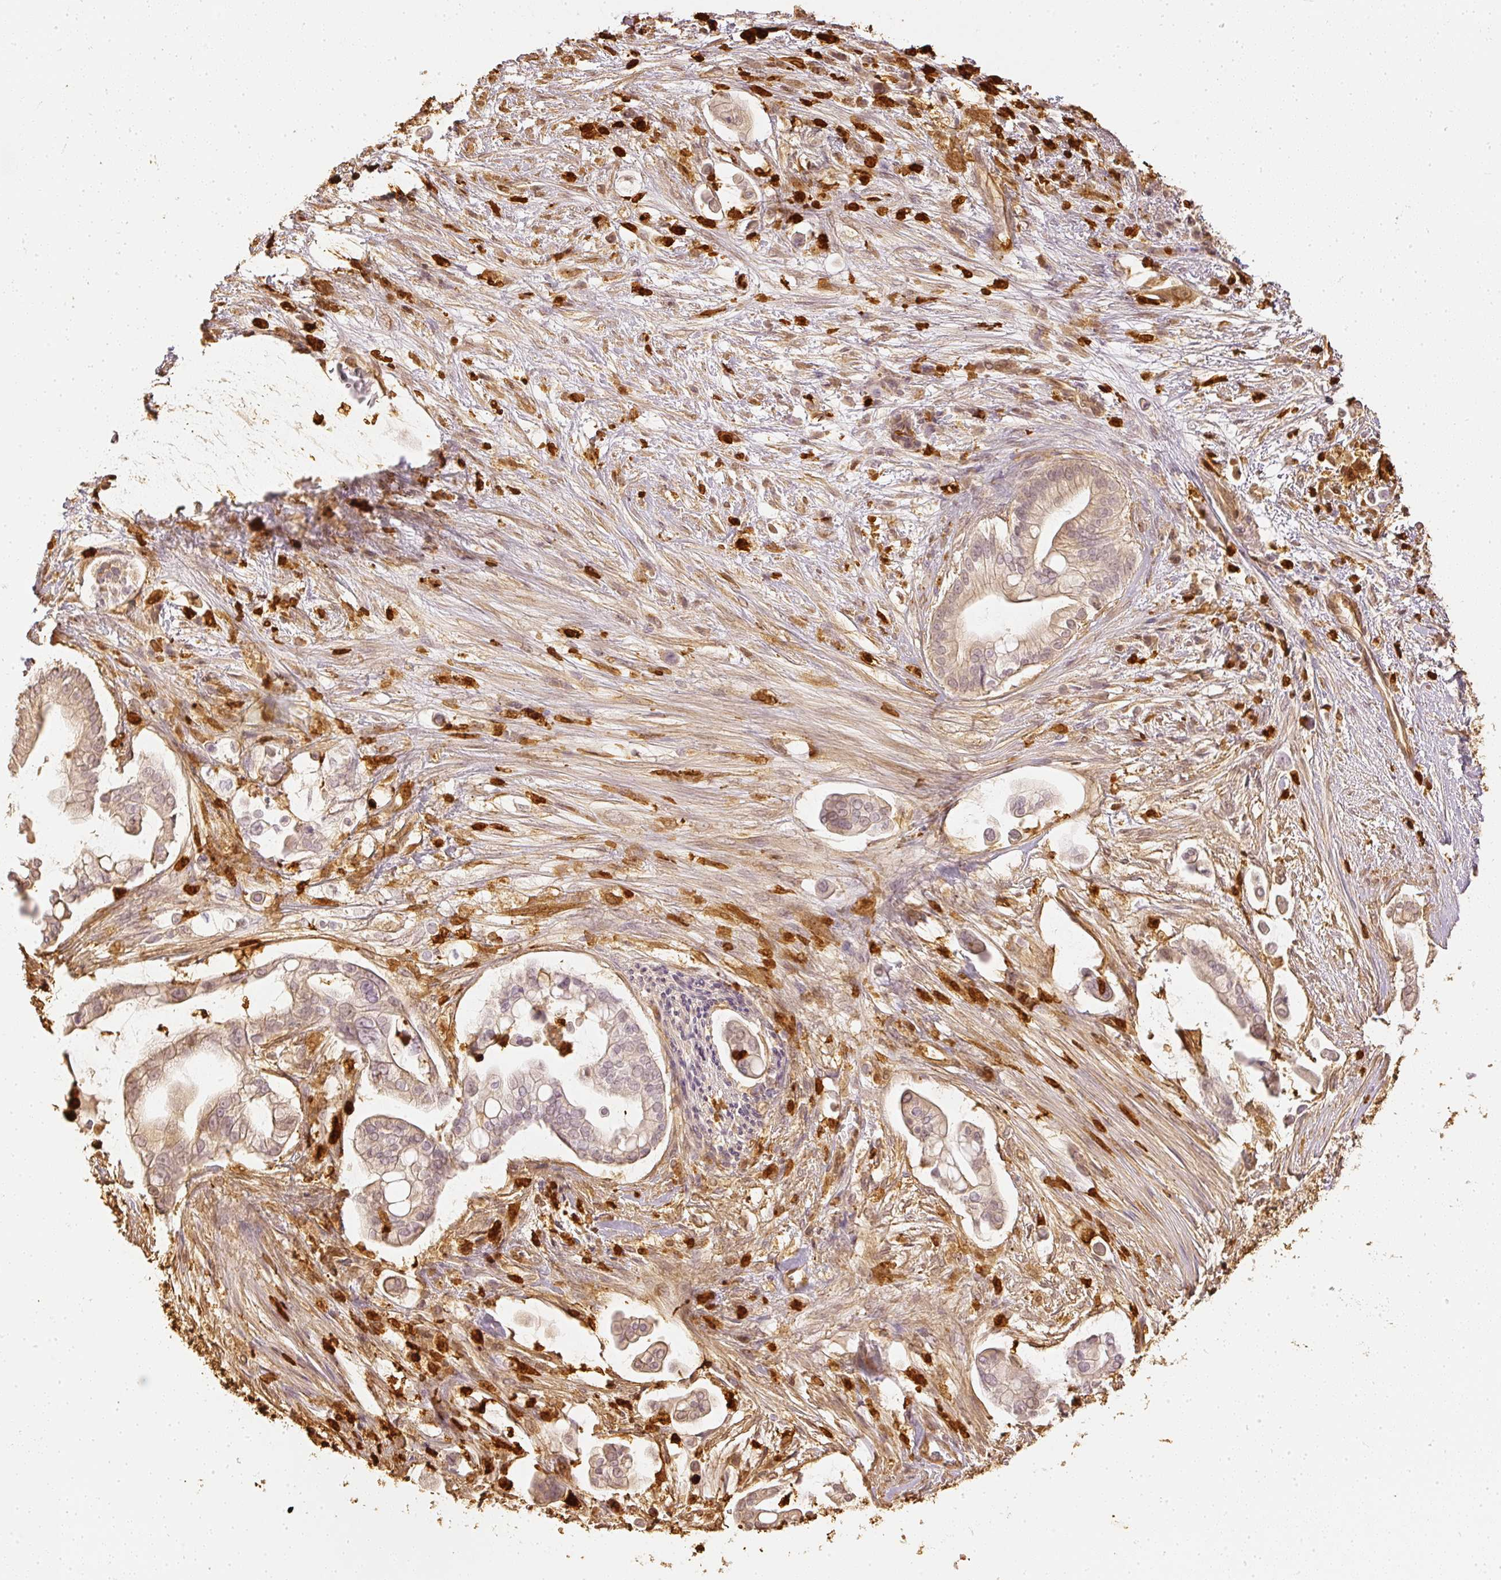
{"staining": {"intensity": "weak", "quantity": "25%-75%", "location": "cytoplasmic/membranous"}, "tissue": "pancreatic cancer", "cell_type": "Tumor cells", "image_type": "cancer", "snomed": [{"axis": "morphology", "description": "Adenocarcinoma, NOS"}, {"axis": "topography", "description": "Pancreas"}], "caption": "Protein expression analysis of human pancreatic adenocarcinoma reveals weak cytoplasmic/membranous staining in approximately 25%-75% of tumor cells.", "gene": "PFN1", "patient": {"sex": "female", "age": 69}}